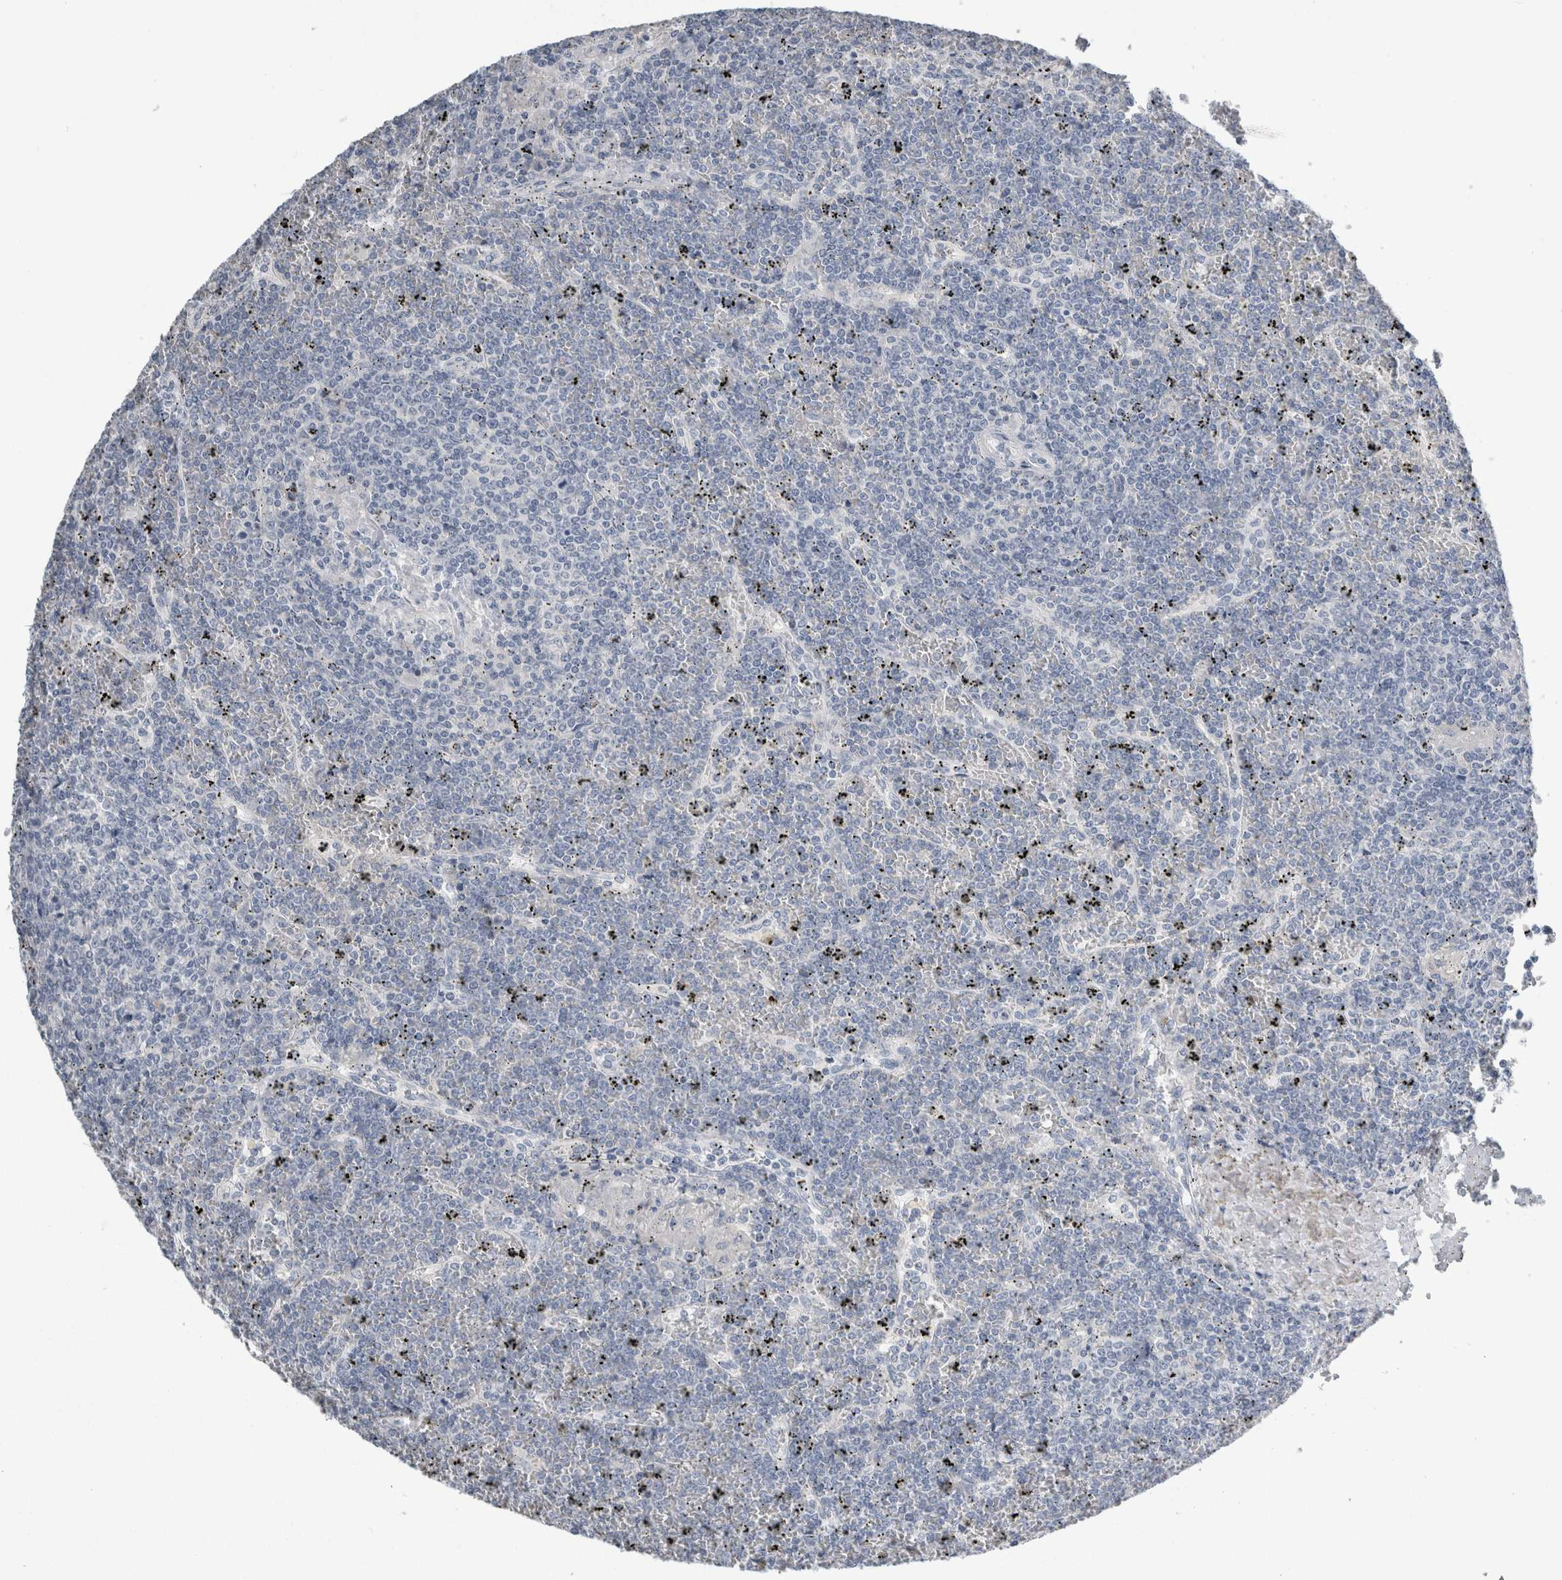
{"staining": {"intensity": "negative", "quantity": "none", "location": "none"}, "tissue": "lymphoma", "cell_type": "Tumor cells", "image_type": "cancer", "snomed": [{"axis": "morphology", "description": "Malignant lymphoma, non-Hodgkin's type, Low grade"}, {"axis": "topography", "description": "Spleen"}], "caption": "Tumor cells are negative for brown protein staining in lymphoma. (DAB (3,3'-diaminobenzidine) immunohistochemistry (IHC) visualized using brightfield microscopy, high magnification).", "gene": "NEFM", "patient": {"sex": "female", "age": 19}}